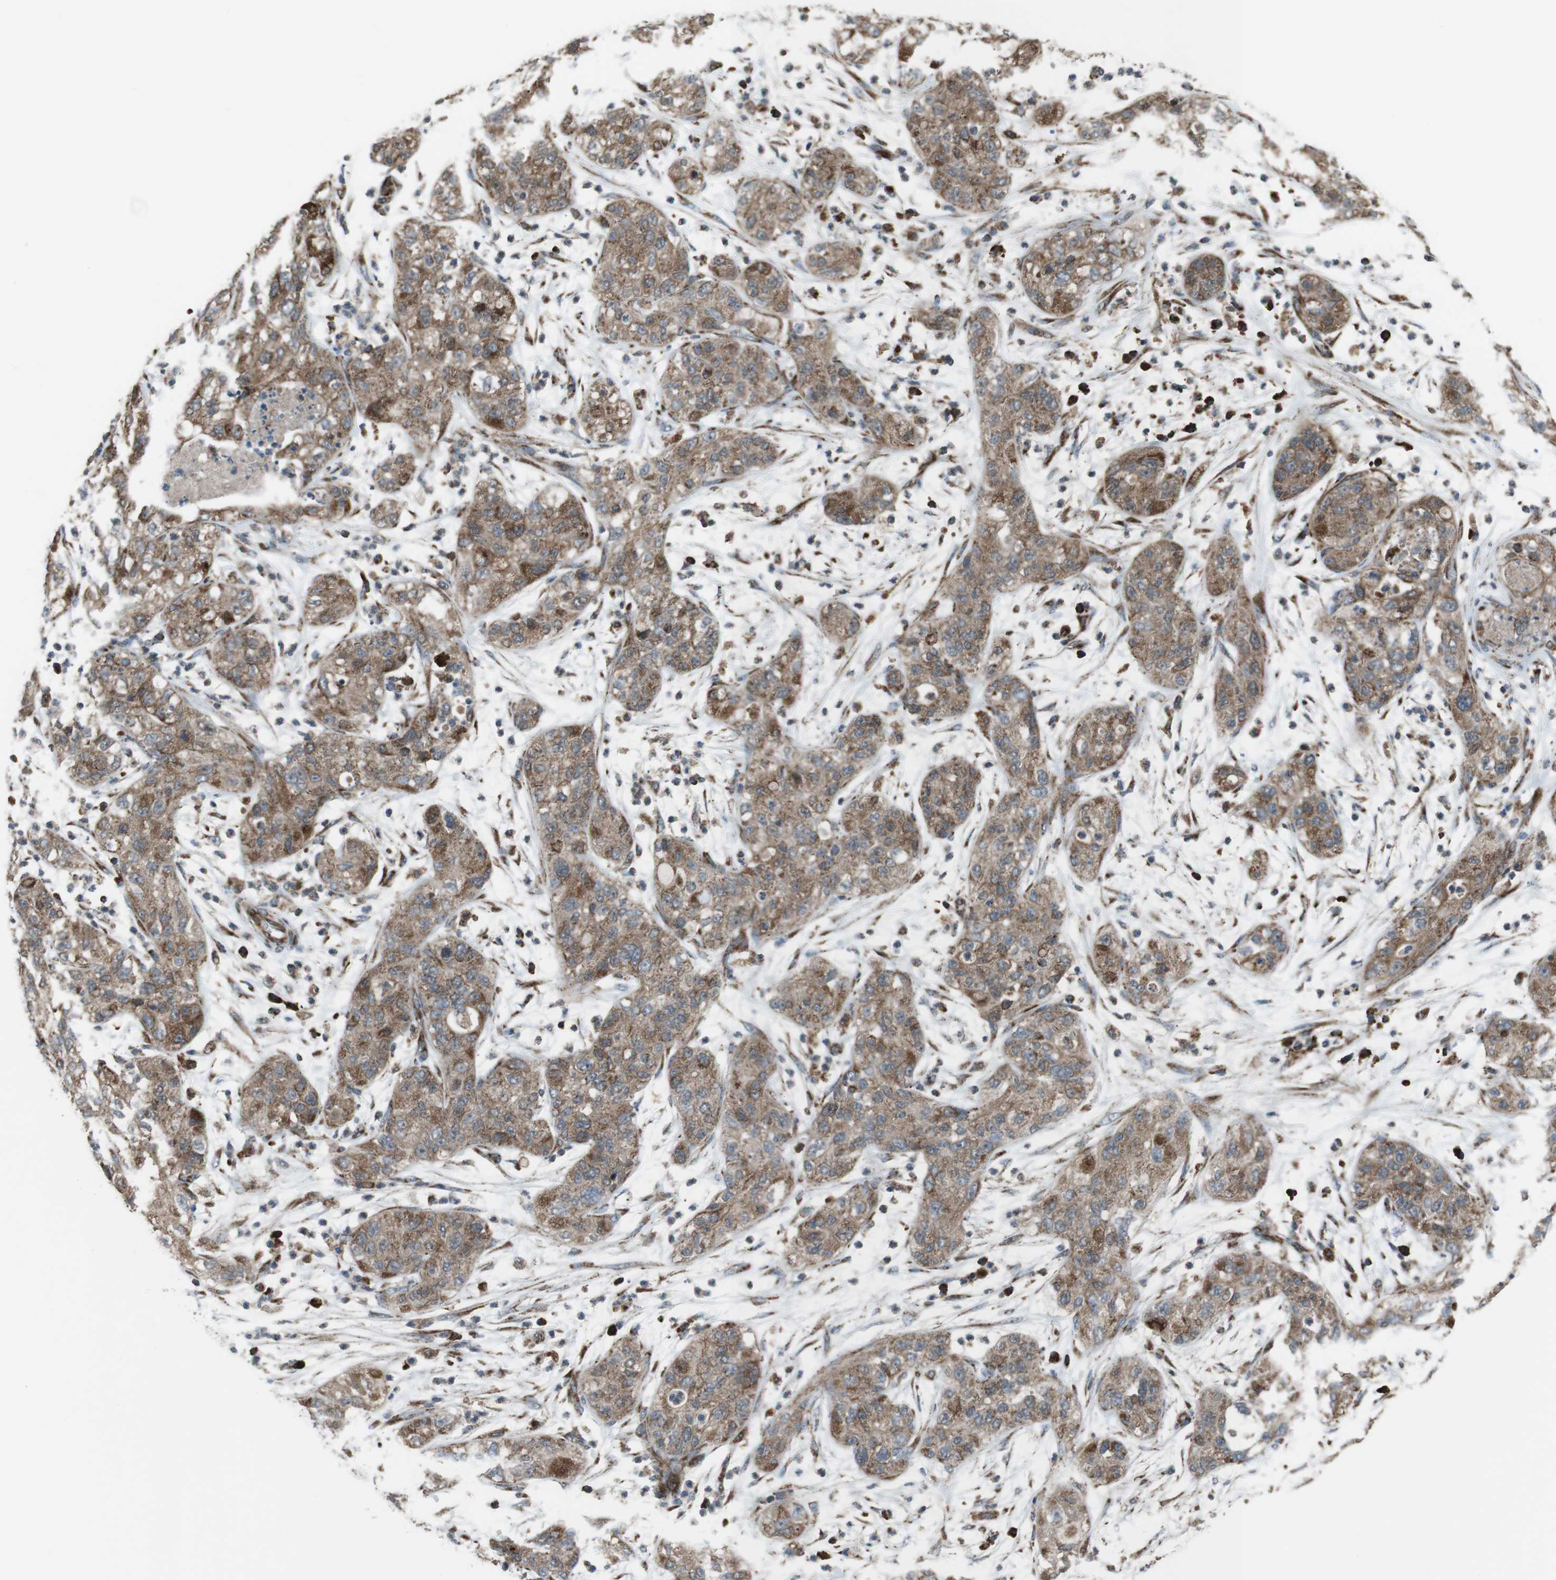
{"staining": {"intensity": "moderate", "quantity": ">75%", "location": "cytoplasmic/membranous"}, "tissue": "pancreatic cancer", "cell_type": "Tumor cells", "image_type": "cancer", "snomed": [{"axis": "morphology", "description": "Adenocarcinoma, NOS"}, {"axis": "topography", "description": "Pancreas"}], "caption": "Pancreatic cancer (adenocarcinoma) was stained to show a protein in brown. There is medium levels of moderate cytoplasmic/membranous expression in approximately >75% of tumor cells. (DAB IHC with brightfield microscopy, high magnification).", "gene": "GIMAP8", "patient": {"sex": "female", "age": 78}}